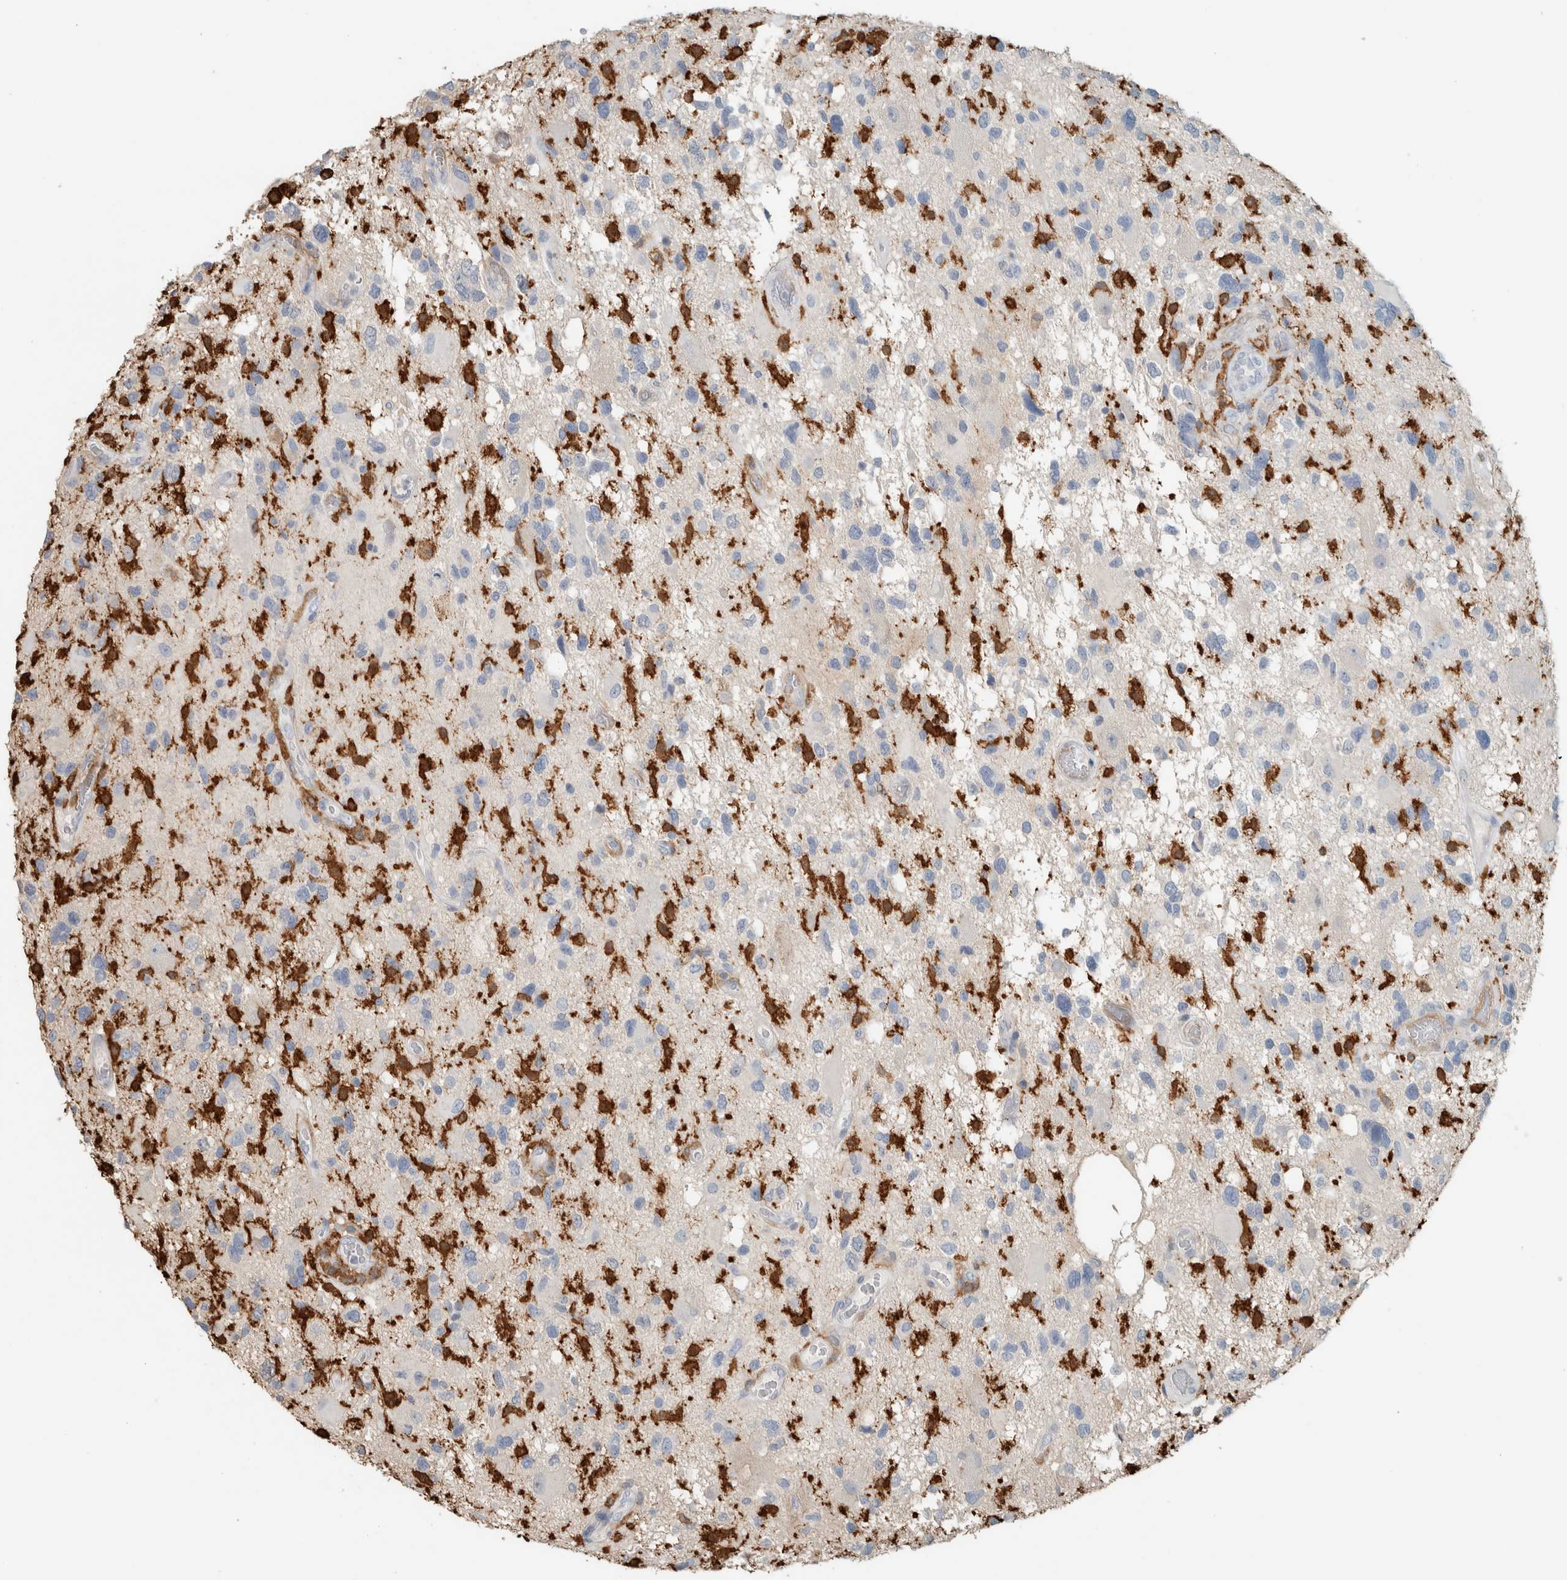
{"staining": {"intensity": "negative", "quantity": "none", "location": "none"}, "tissue": "glioma", "cell_type": "Tumor cells", "image_type": "cancer", "snomed": [{"axis": "morphology", "description": "Glioma, malignant, High grade"}, {"axis": "topography", "description": "Brain"}], "caption": "DAB immunohistochemical staining of high-grade glioma (malignant) reveals no significant staining in tumor cells. (DAB (3,3'-diaminobenzidine) immunohistochemistry (IHC) visualized using brightfield microscopy, high magnification).", "gene": "SCIN", "patient": {"sex": "male", "age": 33}}